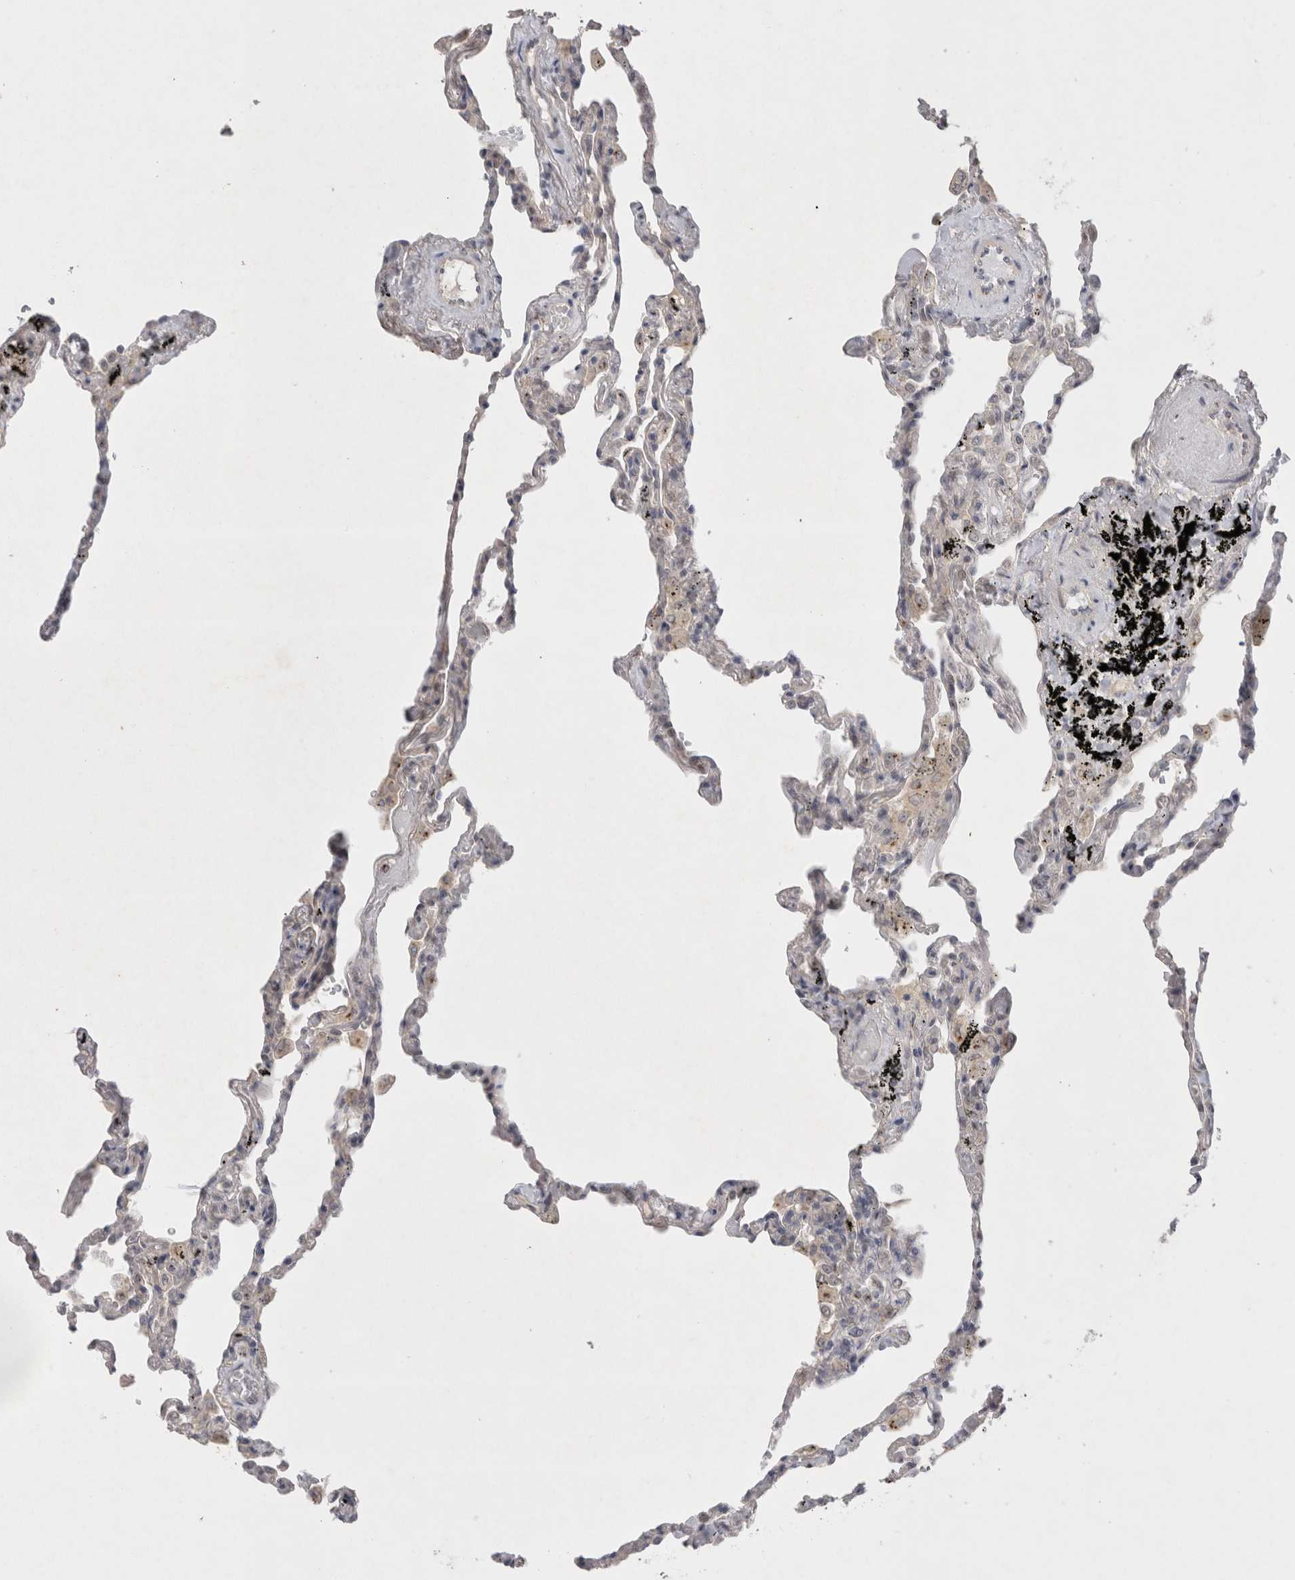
{"staining": {"intensity": "negative", "quantity": "none", "location": "none"}, "tissue": "lung", "cell_type": "Alveolar cells", "image_type": "normal", "snomed": [{"axis": "morphology", "description": "Normal tissue, NOS"}, {"axis": "topography", "description": "Lung"}], "caption": "Immunohistochemistry histopathology image of unremarkable lung: lung stained with DAB (3,3'-diaminobenzidine) exhibits no significant protein staining in alveolar cells. The staining was performed using DAB (3,3'-diaminobenzidine) to visualize the protein expression in brown, while the nuclei were stained in blue with hematoxylin (Magnification: 20x).", "gene": "BICD2", "patient": {"sex": "male", "age": 59}}